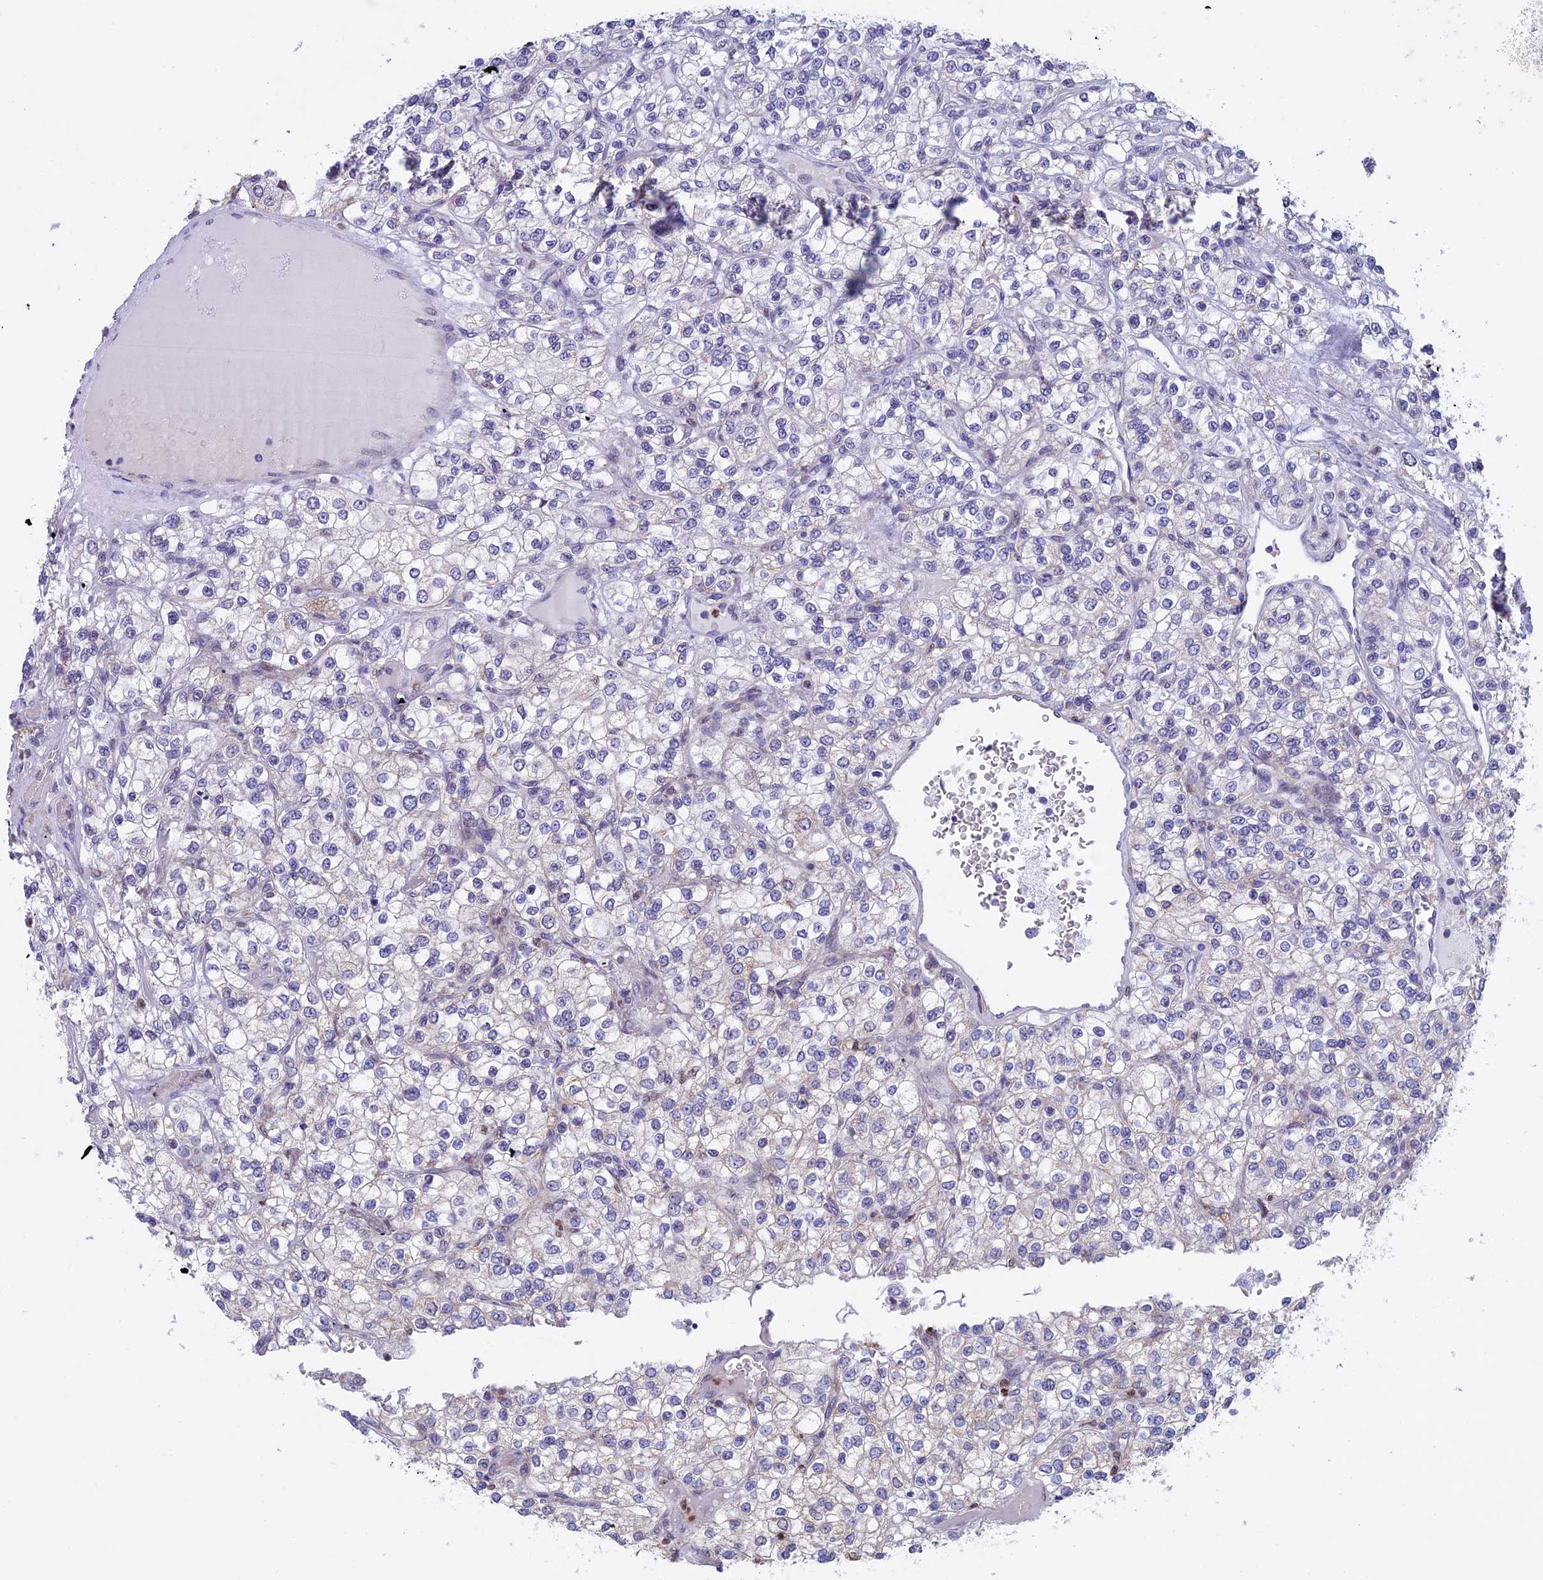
{"staining": {"intensity": "negative", "quantity": "none", "location": "none"}, "tissue": "renal cancer", "cell_type": "Tumor cells", "image_type": "cancer", "snomed": [{"axis": "morphology", "description": "Adenocarcinoma, NOS"}, {"axis": "topography", "description": "Kidney"}], "caption": "Tumor cells show no significant positivity in adenocarcinoma (renal).", "gene": "ACSS1", "patient": {"sex": "male", "age": 80}}